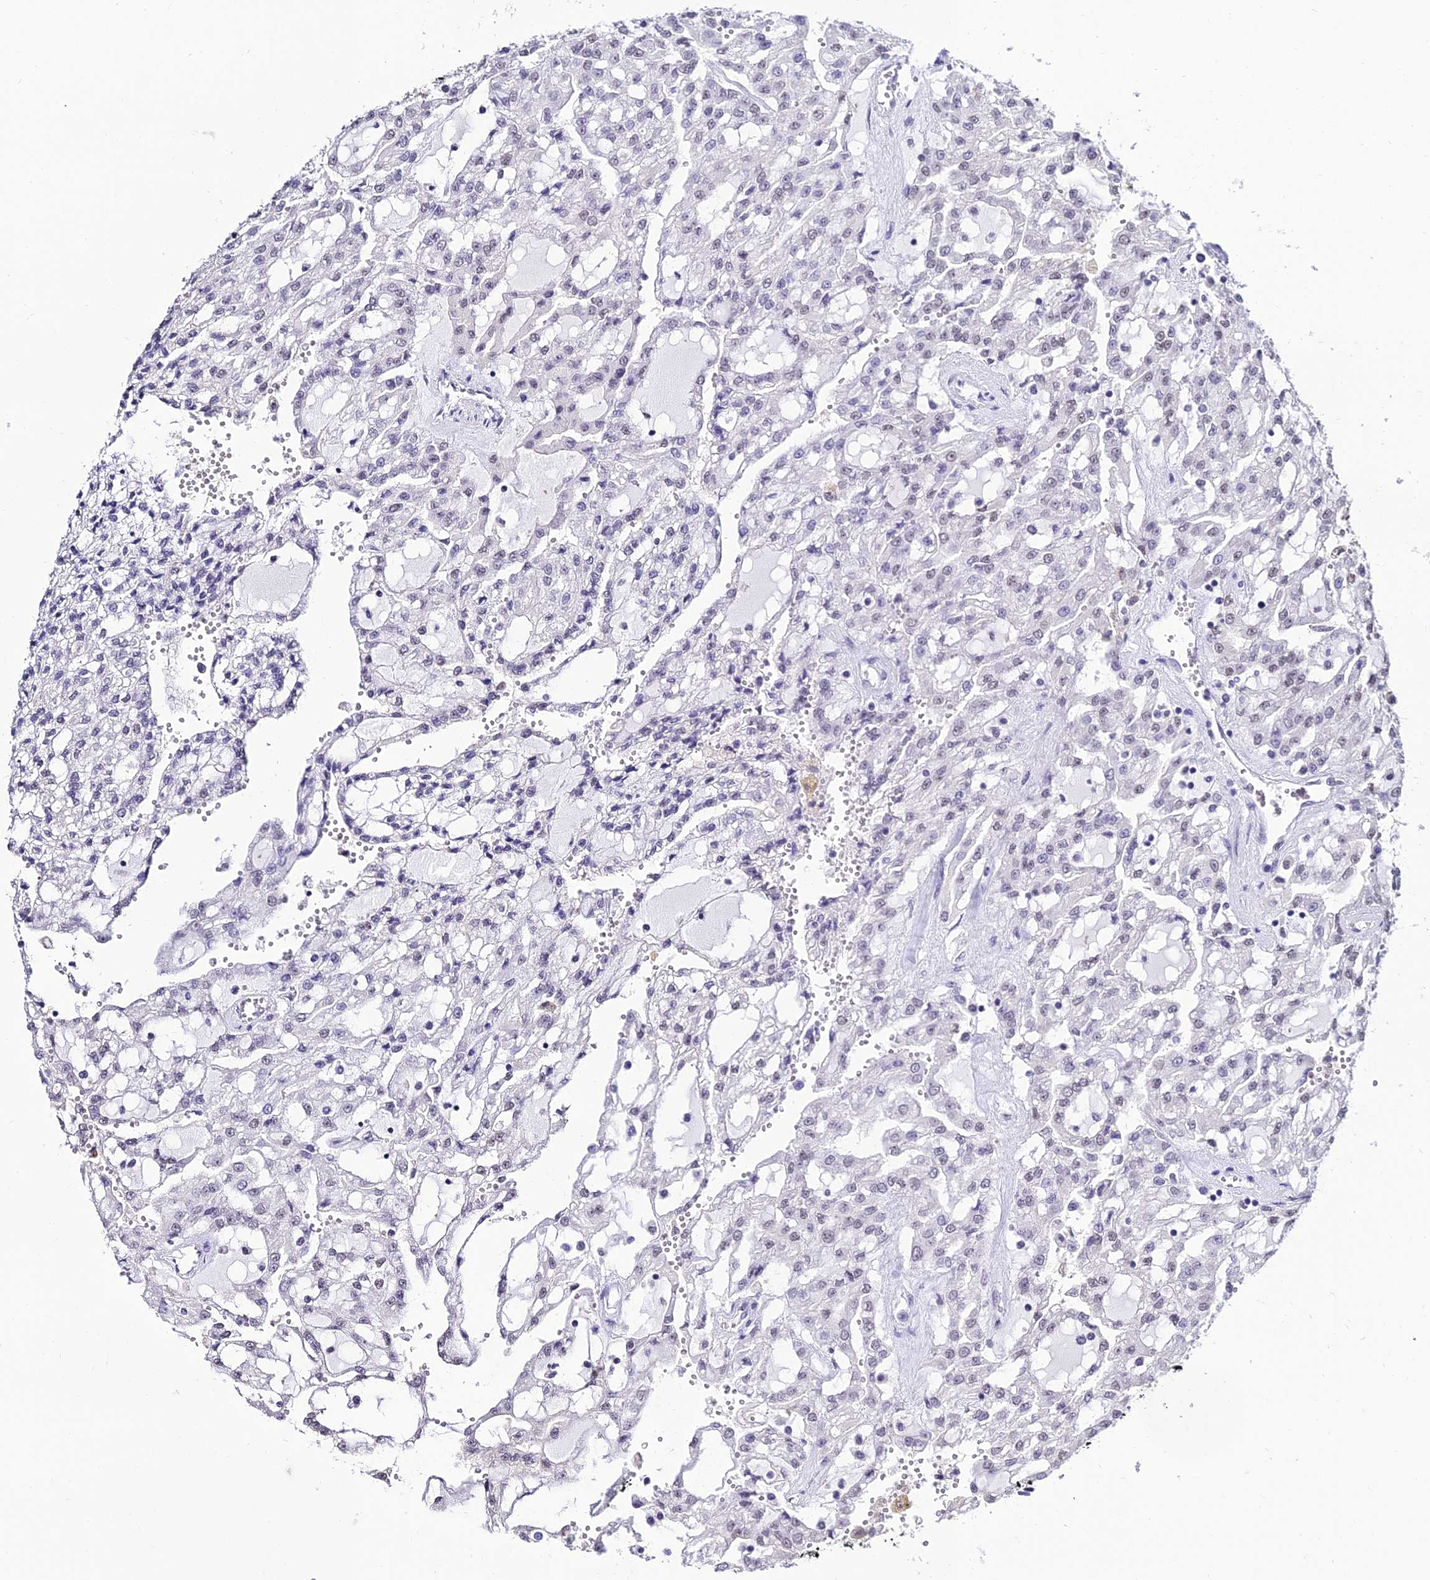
{"staining": {"intensity": "negative", "quantity": "none", "location": "none"}, "tissue": "renal cancer", "cell_type": "Tumor cells", "image_type": "cancer", "snomed": [{"axis": "morphology", "description": "Adenocarcinoma, NOS"}, {"axis": "topography", "description": "Kidney"}], "caption": "Immunohistochemical staining of human adenocarcinoma (renal) shows no significant expression in tumor cells. Brightfield microscopy of immunohistochemistry (IHC) stained with DAB (3,3'-diaminobenzidine) (brown) and hematoxylin (blue), captured at high magnification.", "gene": "PPP4R2", "patient": {"sex": "male", "age": 63}}